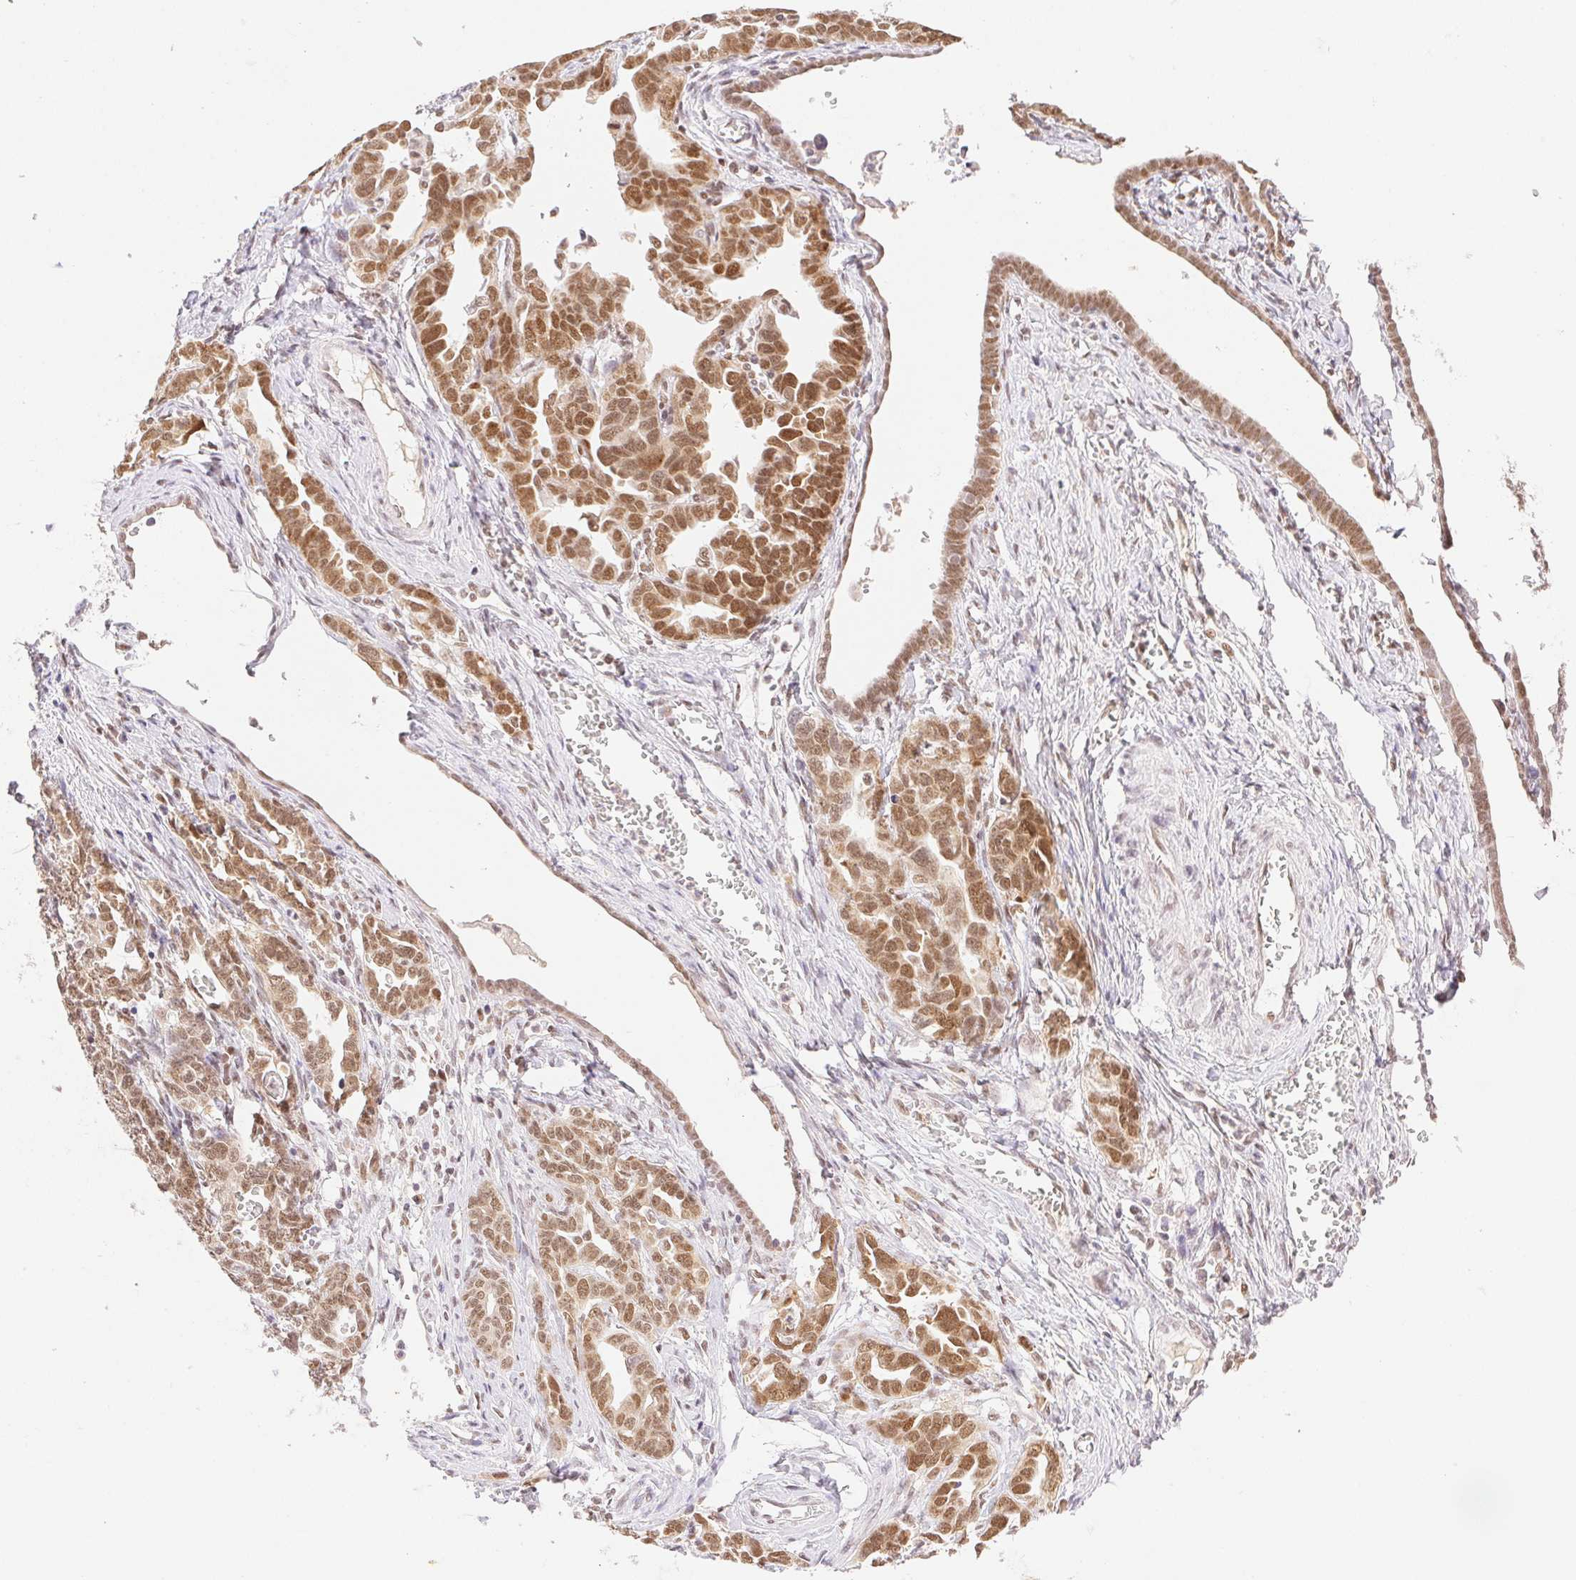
{"staining": {"intensity": "moderate", "quantity": ">75%", "location": "nuclear"}, "tissue": "ovarian cancer", "cell_type": "Tumor cells", "image_type": "cancer", "snomed": [{"axis": "morphology", "description": "Cystadenocarcinoma, serous, NOS"}, {"axis": "topography", "description": "Ovary"}], "caption": "Immunohistochemical staining of human ovarian cancer demonstrates medium levels of moderate nuclear protein expression in about >75% of tumor cells.", "gene": "H2AZ2", "patient": {"sex": "female", "age": 69}}